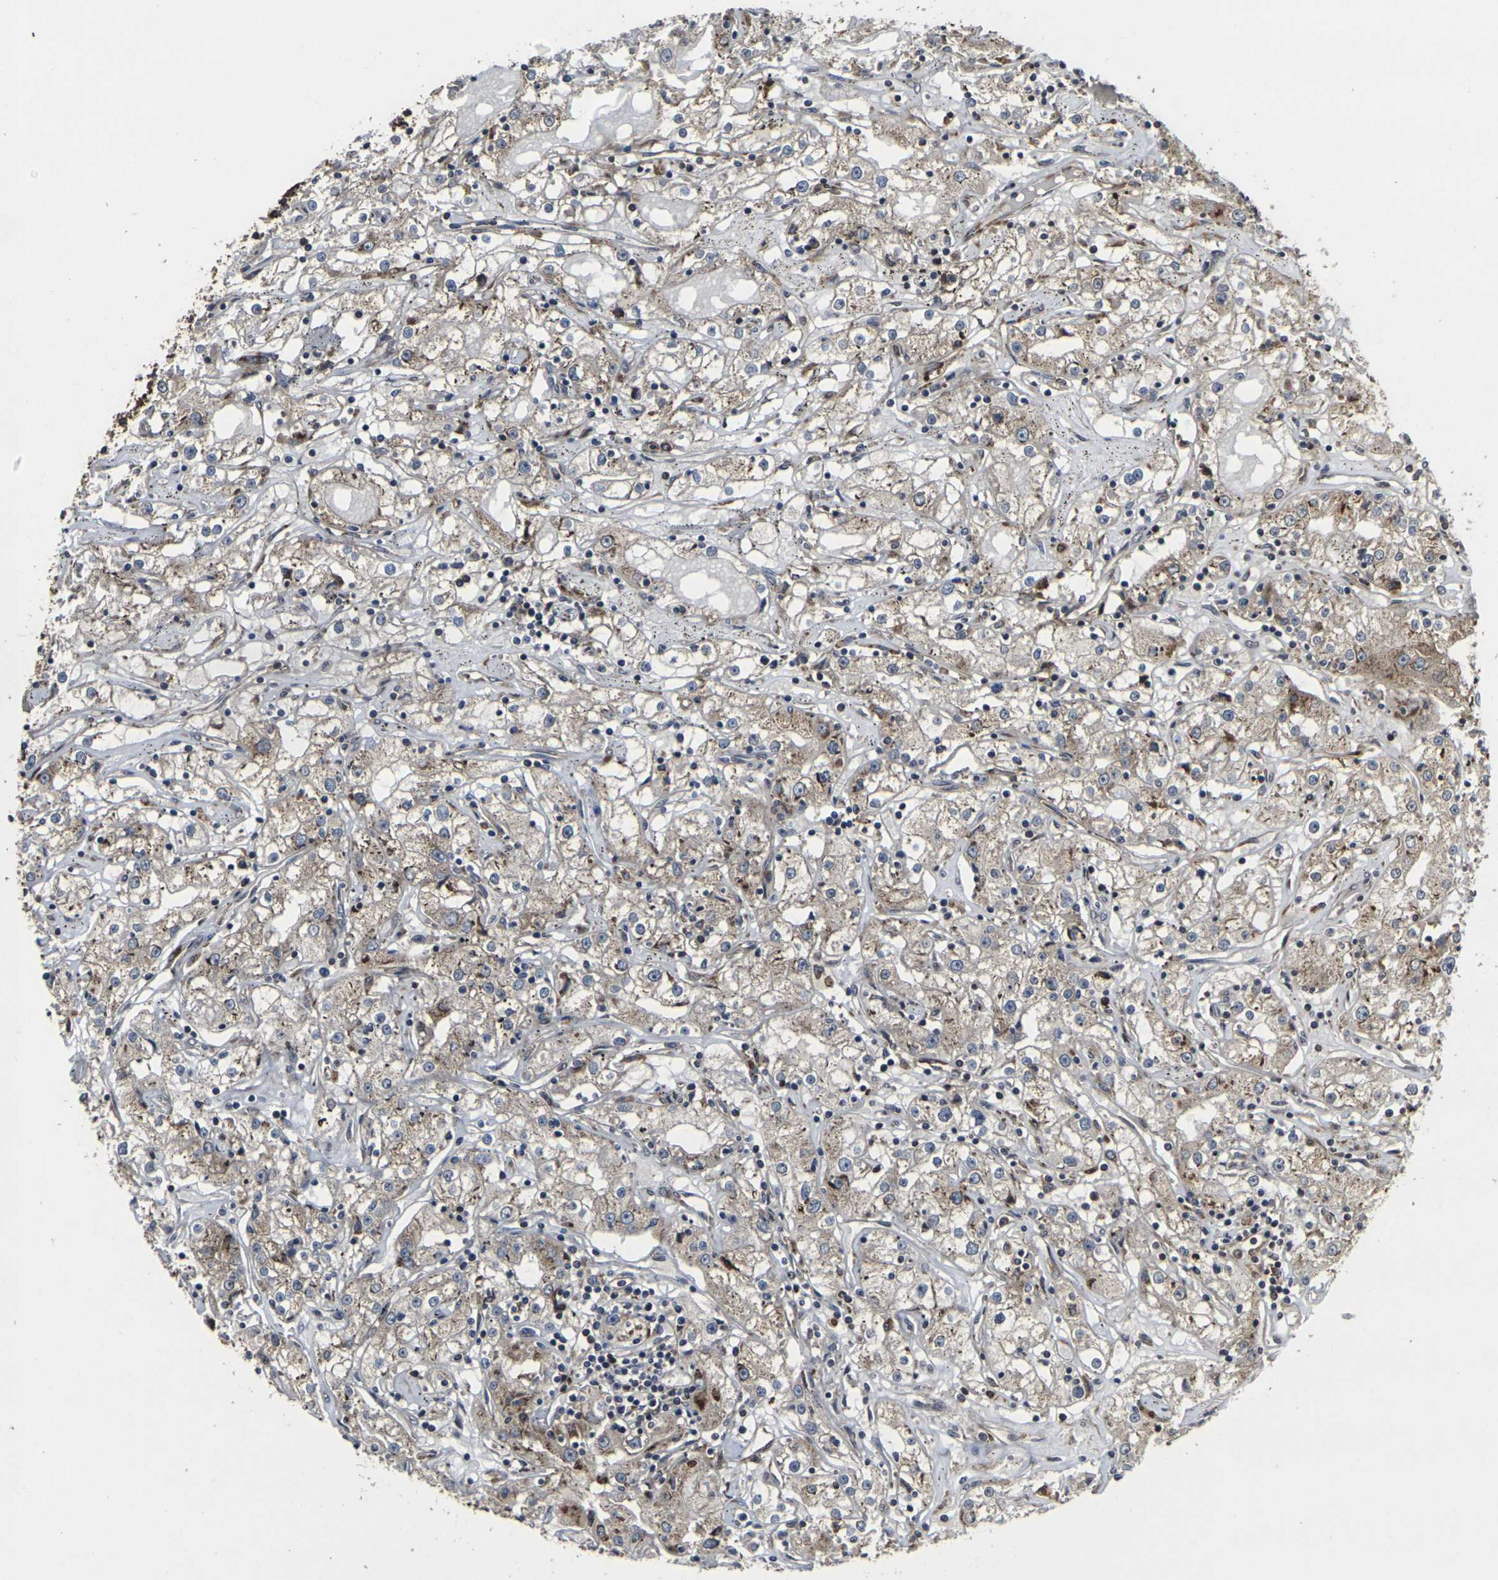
{"staining": {"intensity": "weak", "quantity": "25%-75%", "location": "cytoplasmic/membranous"}, "tissue": "renal cancer", "cell_type": "Tumor cells", "image_type": "cancer", "snomed": [{"axis": "morphology", "description": "Adenocarcinoma, NOS"}, {"axis": "topography", "description": "Kidney"}], "caption": "Human renal cancer (adenocarcinoma) stained for a protein (brown) shows weak cytoplasmic/membranous positive staining in about 25%-75% of tumor cells.", "gene": "MARCHF2", "patient": {"sex": "male", "age": 56}}